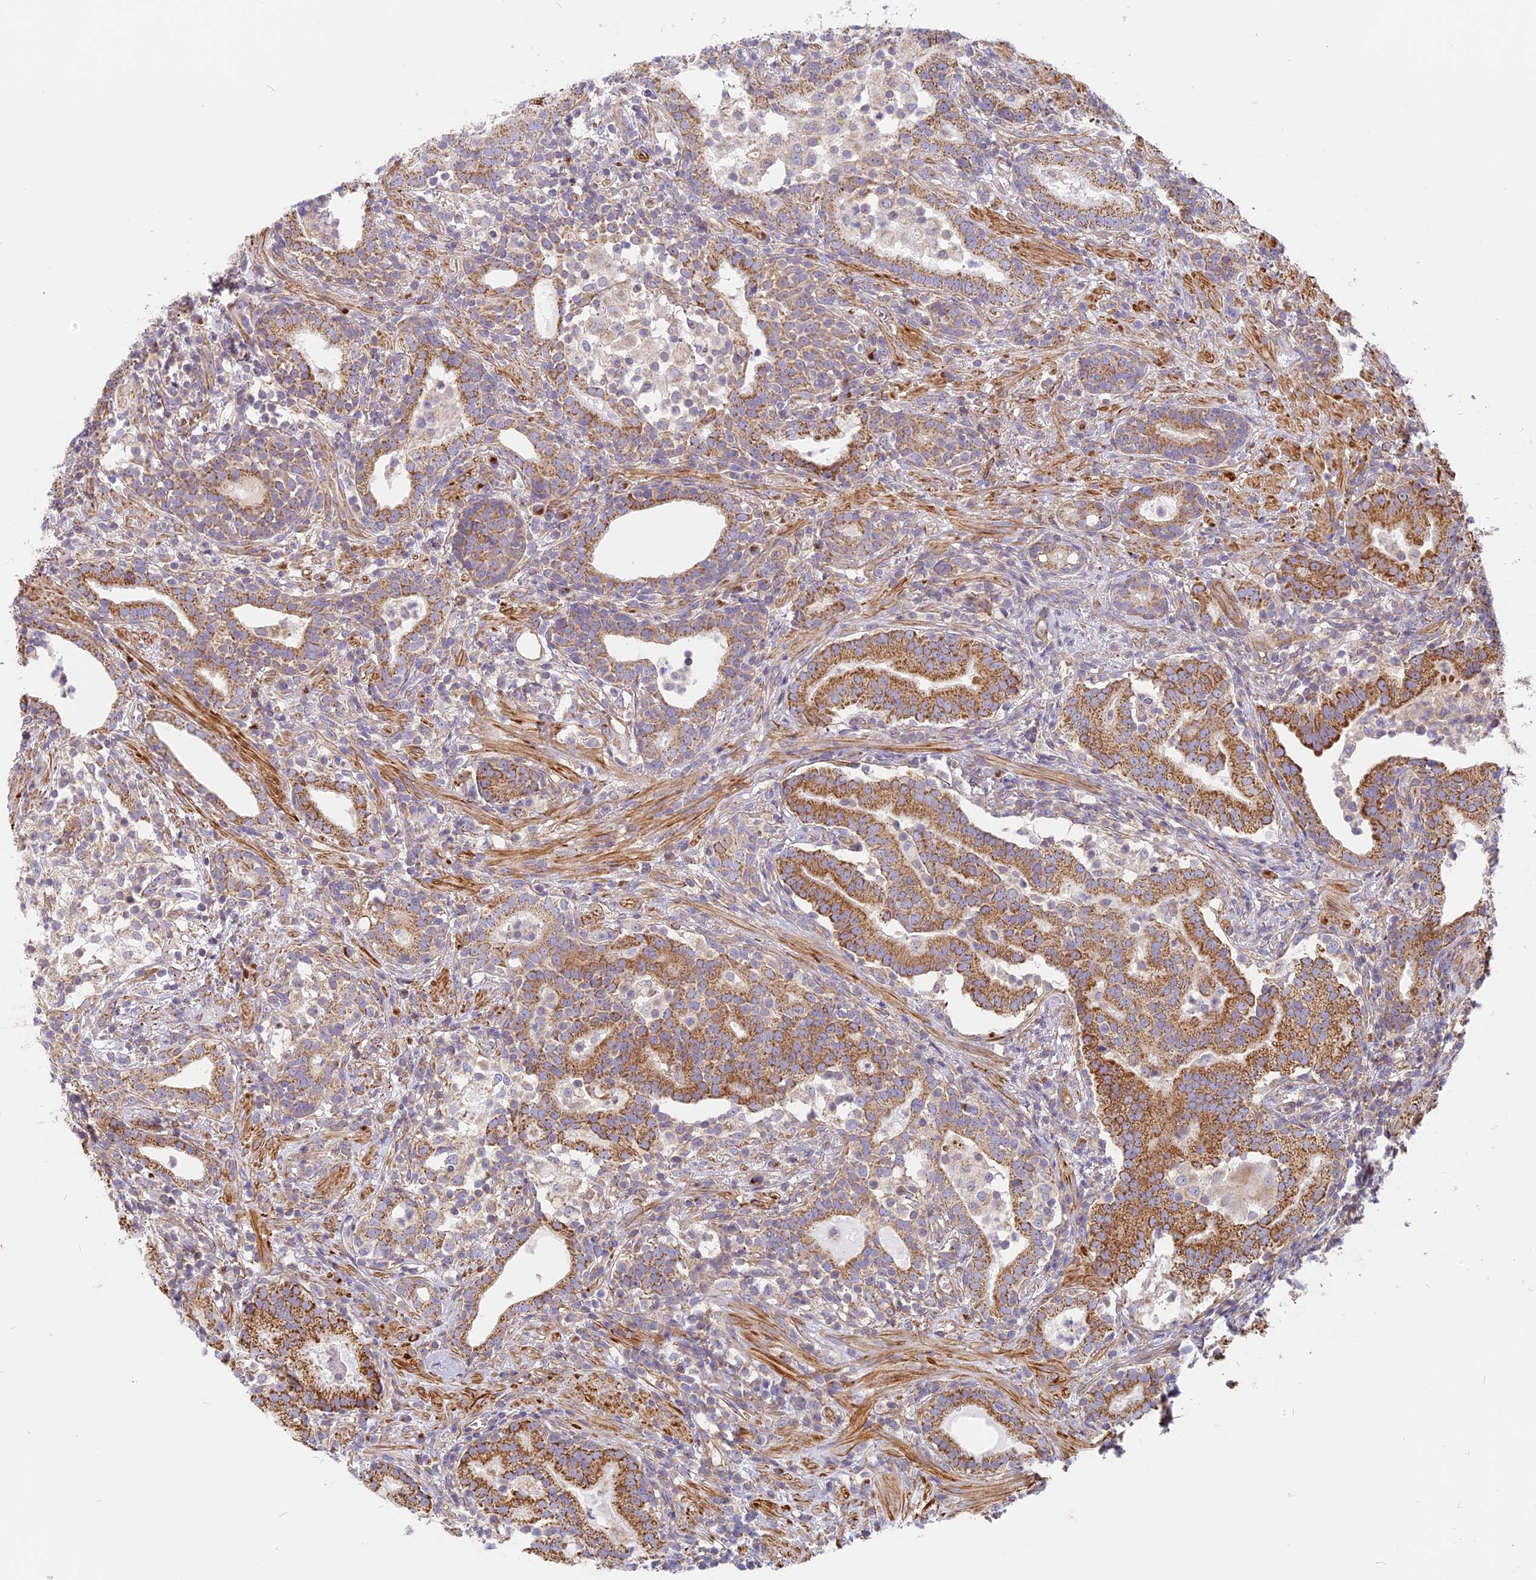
{"staining": {"intensity": "moderate", "quantity": ">75%", "location": "cytoplasmic/membranous"}, "tissue": "prostate cancer", "cell_type": "Tumor cells", "image_type": "cancer", "snomed": [{"axis": "morphology", "description": "Adenocarcinoma, High grade"}, {"axis": "topography", "description": "Prostate"}], "caption": "Prostate adenocarcinoma (high-grade) stained for a protein shows moderate cytoplasmic/membranous positivity in tumor cells. (IHC, brightfield microscopy, high magnification).", "gene": "DDA1", "patient": {"sex": "male", "age": 67}}